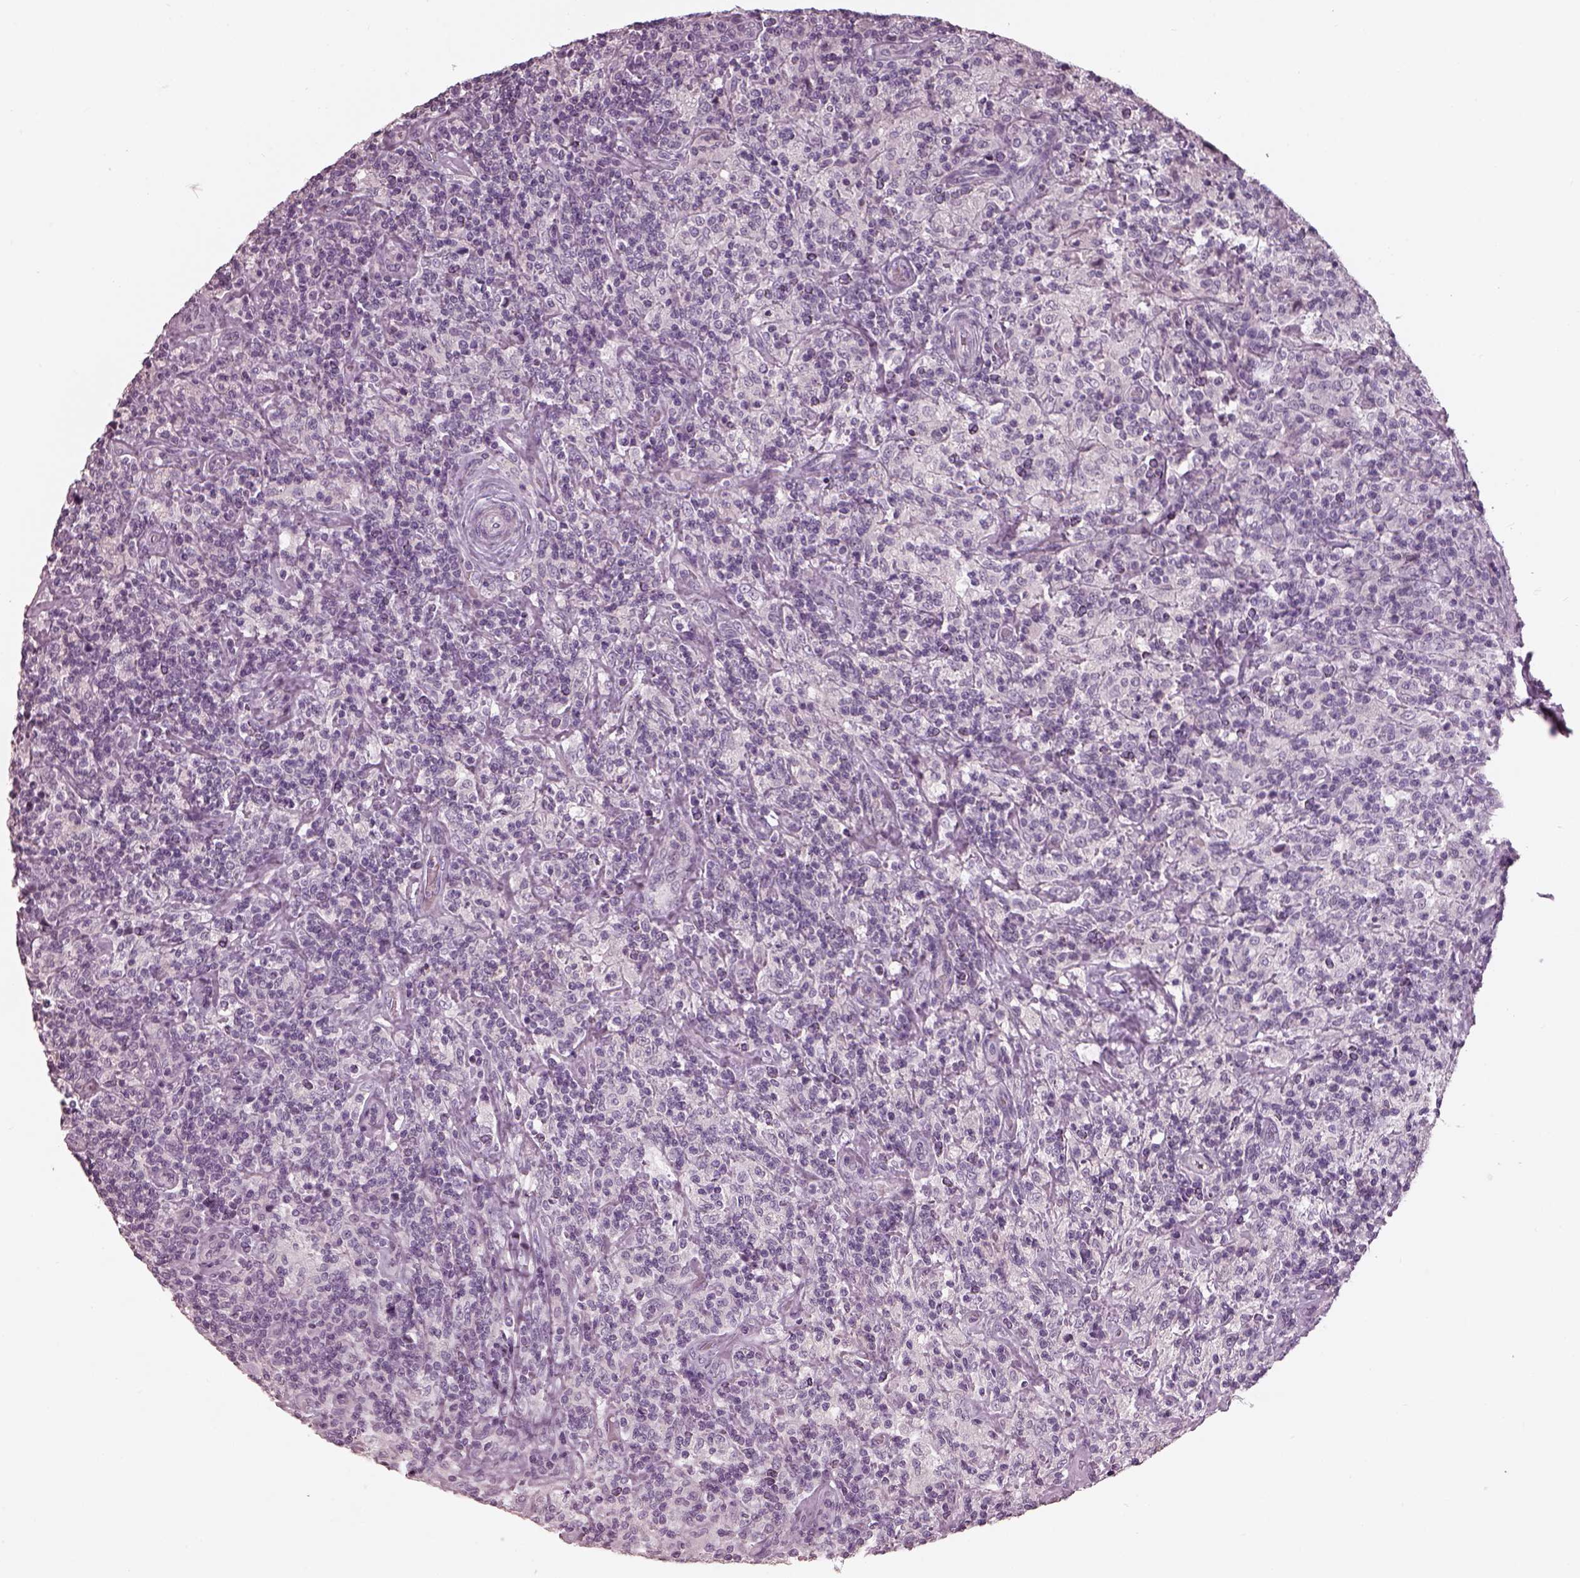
{"staining": {"intensity": "negative", "quantity": "none", "location": "none"}, "tissue": "lymphoma", "cell_type": "Tumor cells", "image_type": "cancer", "snomed": [{"axis": "morphology", "description": "Hodgkin's disease, NOS"}, {"axis": "topography", "description": "Lymph node"}], "caption": "The immunohistochemistry micrograph has no significant positivity in tumor cells of Hodgkin's disease tissue.", "gene": "OPTC", "patient": {"sex": "male", "age": 70}}